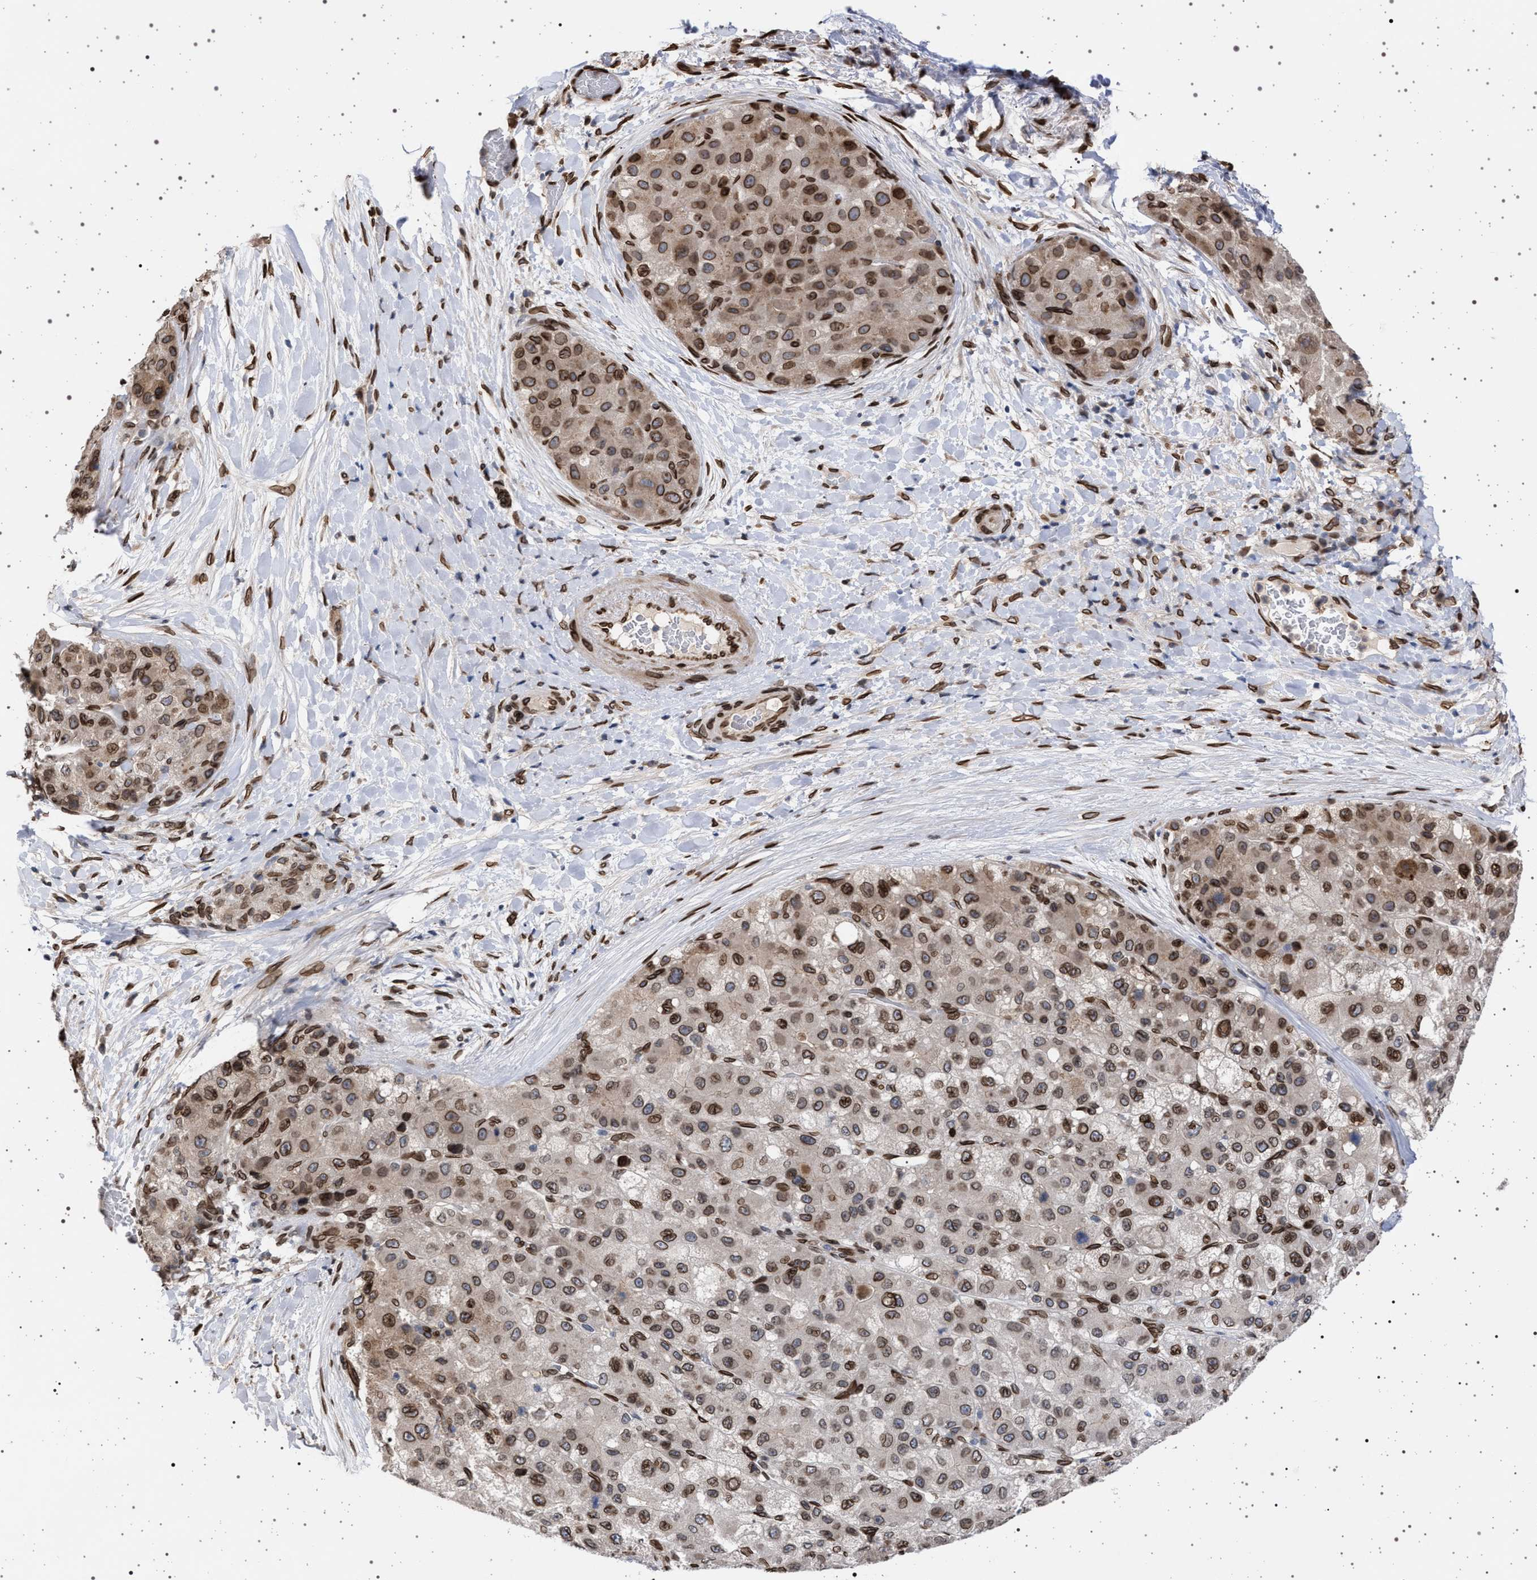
{"staining": {"intensity": "moderate", "quantity": ">75%", "location": "cytoplasmic/membranous,nuclear"}, "tissue": "liver cancer", "cell_type": "Tumor cells", "image_type": "cancer", "snomed": [{"axis": "morphology", "description": "Carcinoma, Hepatocellular, NOS"}, {"axis": "topography", "description": "Liver"}], "caption": "Immunohistochemistry (IHC) of human liver hepatocellular carcinoma demonstrates medium levels of moderate cytoplasmic/membranous and nuclear staining in about >75% of tumor cells. The staining was performed using DAB (3,3'-diaminobenzidine), with brown indicating positive protein expression. Nuclei are stained blue with hematoxylin.", "gene": "ING2", "patient": {"sex": "male", "age": 80}}